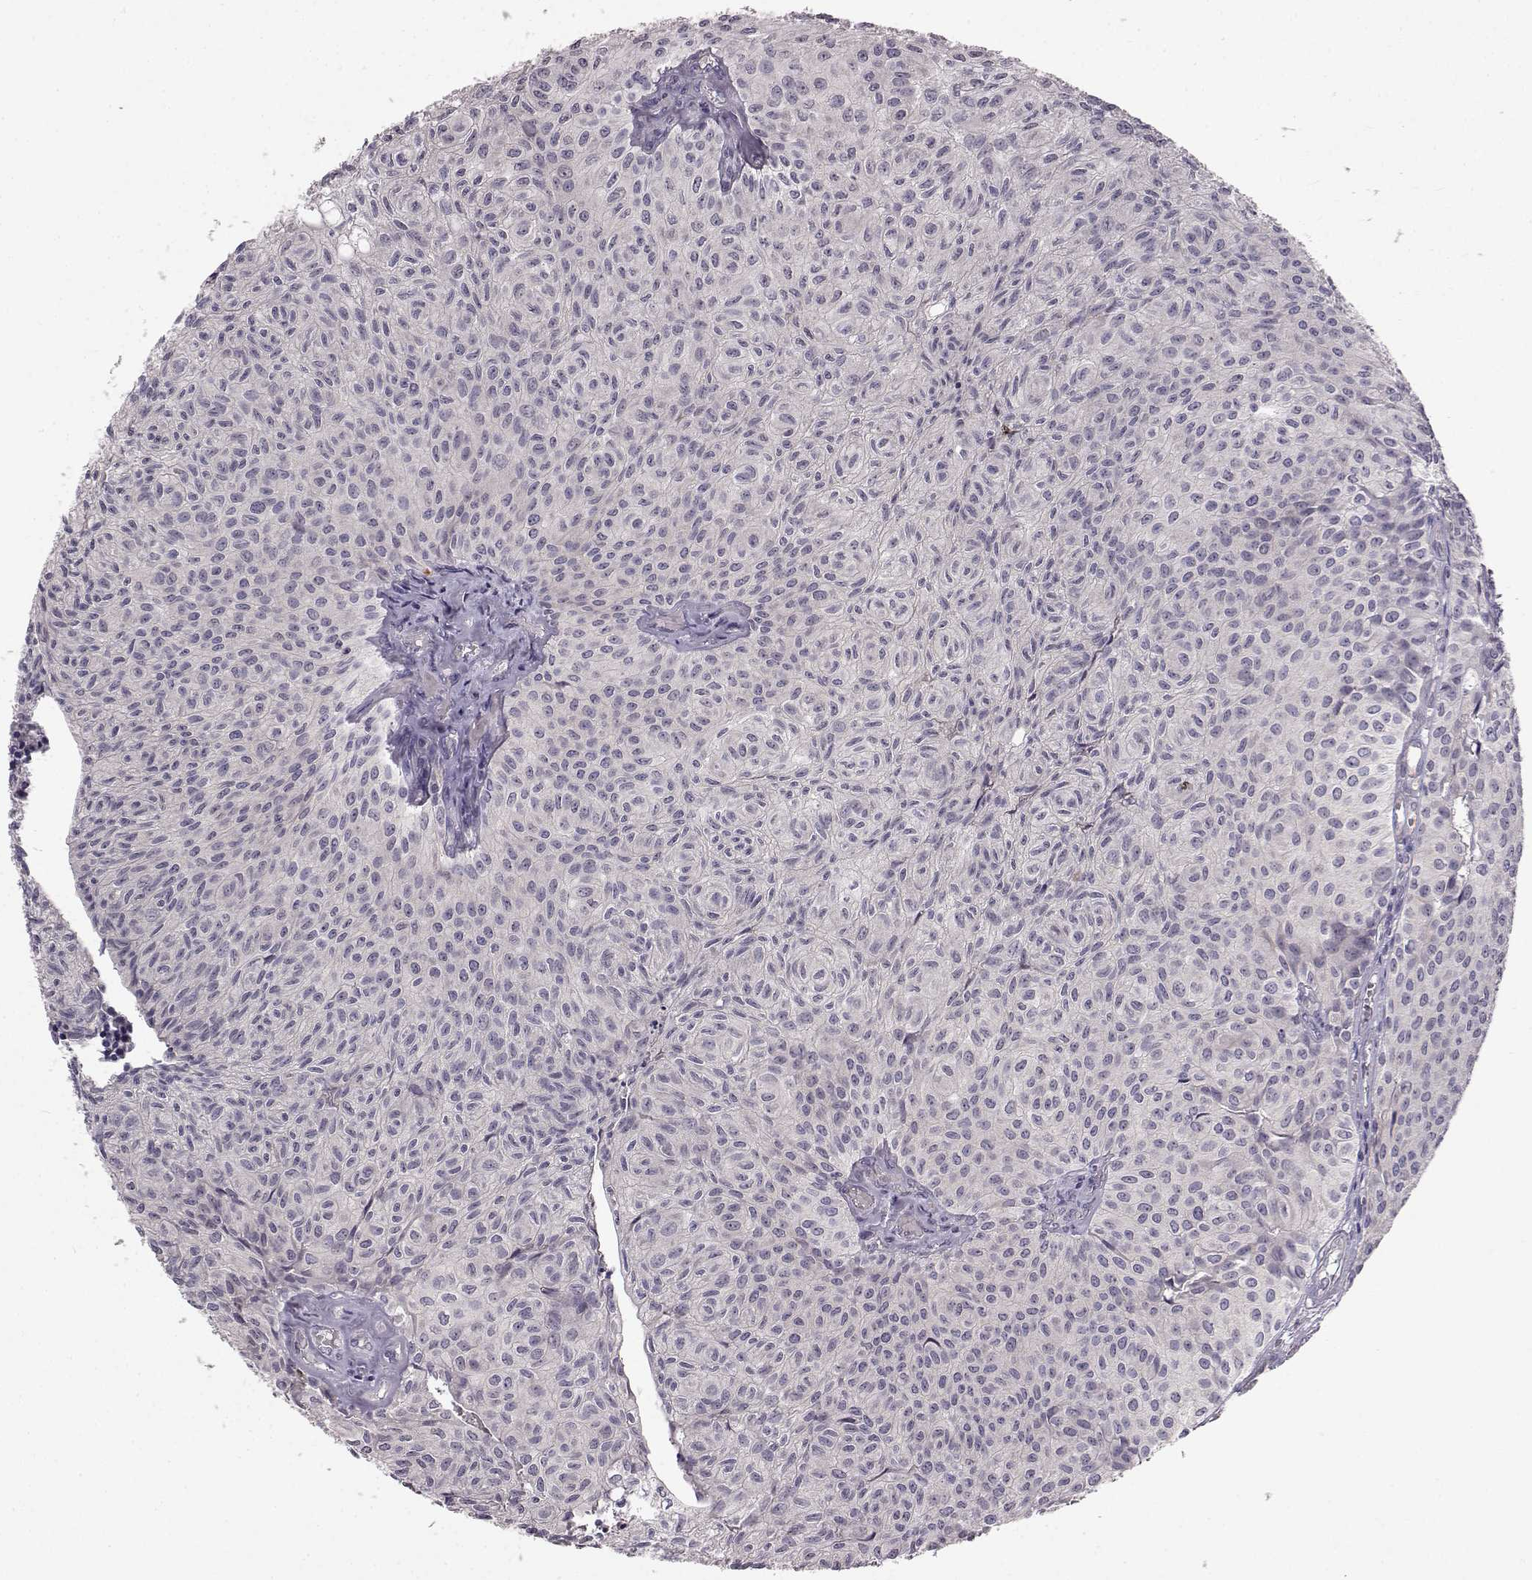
{"staining": {"intensity": "negative", "quantity": "none", "location": "none"}, "tissue": "urothelial cancer", "cell_type": "Tumor cells", "image_type": "cancer", "snomed": [{"axis": "morphology", "description": "Urothelial carcinoma, Low grade"}, {"axis": "topography", "description": "Urinary bladder"}], "caption": "DAB immunohistochemical staining of human urothelial cancer reveals no significant positivity in tumor cells.", "gene": "SPAG17", "patient": {"sex": "male", "age": 89}}